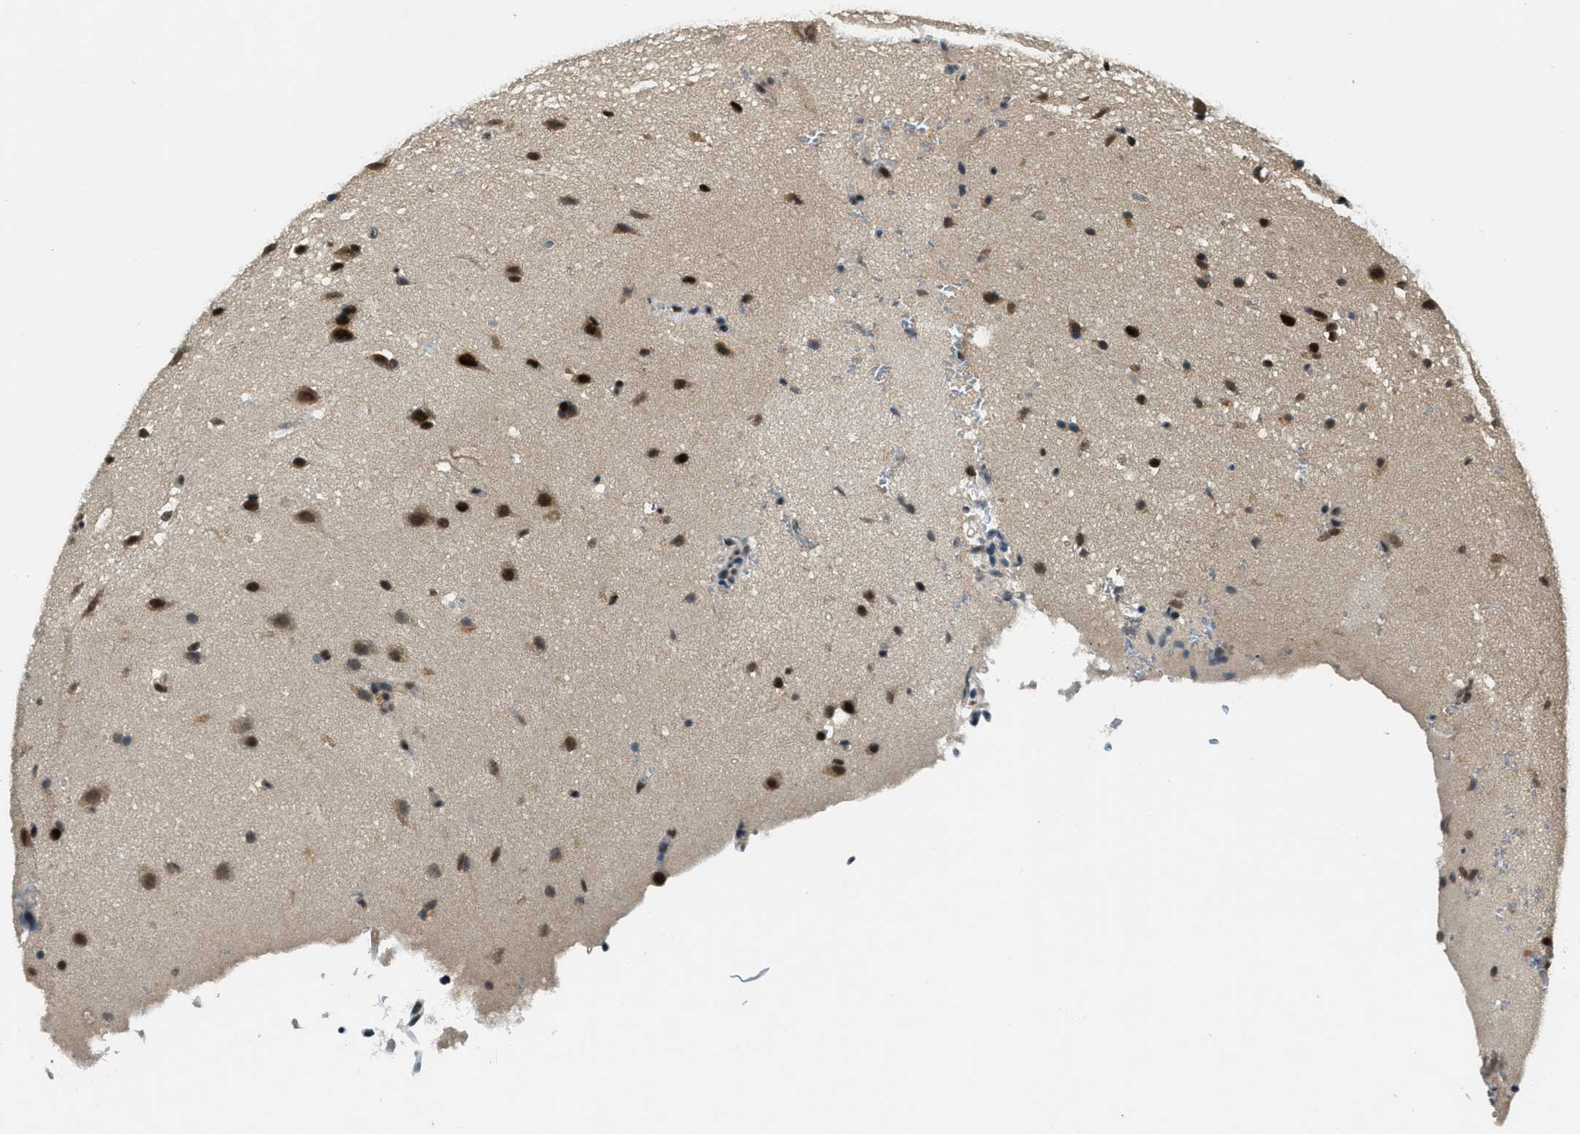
{"staining": {"intensity": "strong", "quantity": ">75%", "location": "nuclear"}, "tissue": "glioma", "cell_type": "Tumor cells", "image_type": "cancer", "snomed": [{"axis": "morphology", "description": "Glioma, malignant, Low grade"}, {"axis": "topography", "description": "Cerebral cortex"}], "caption": "DAB (3,3'-diaminobenzidine) immunohistochemical staining of malignant low-grade glioma displays strong nuclear protein expression in approximately >75% of tumor cells.", "gene": "ZNF148", "patient": {"sex": "female", "age": 47}}